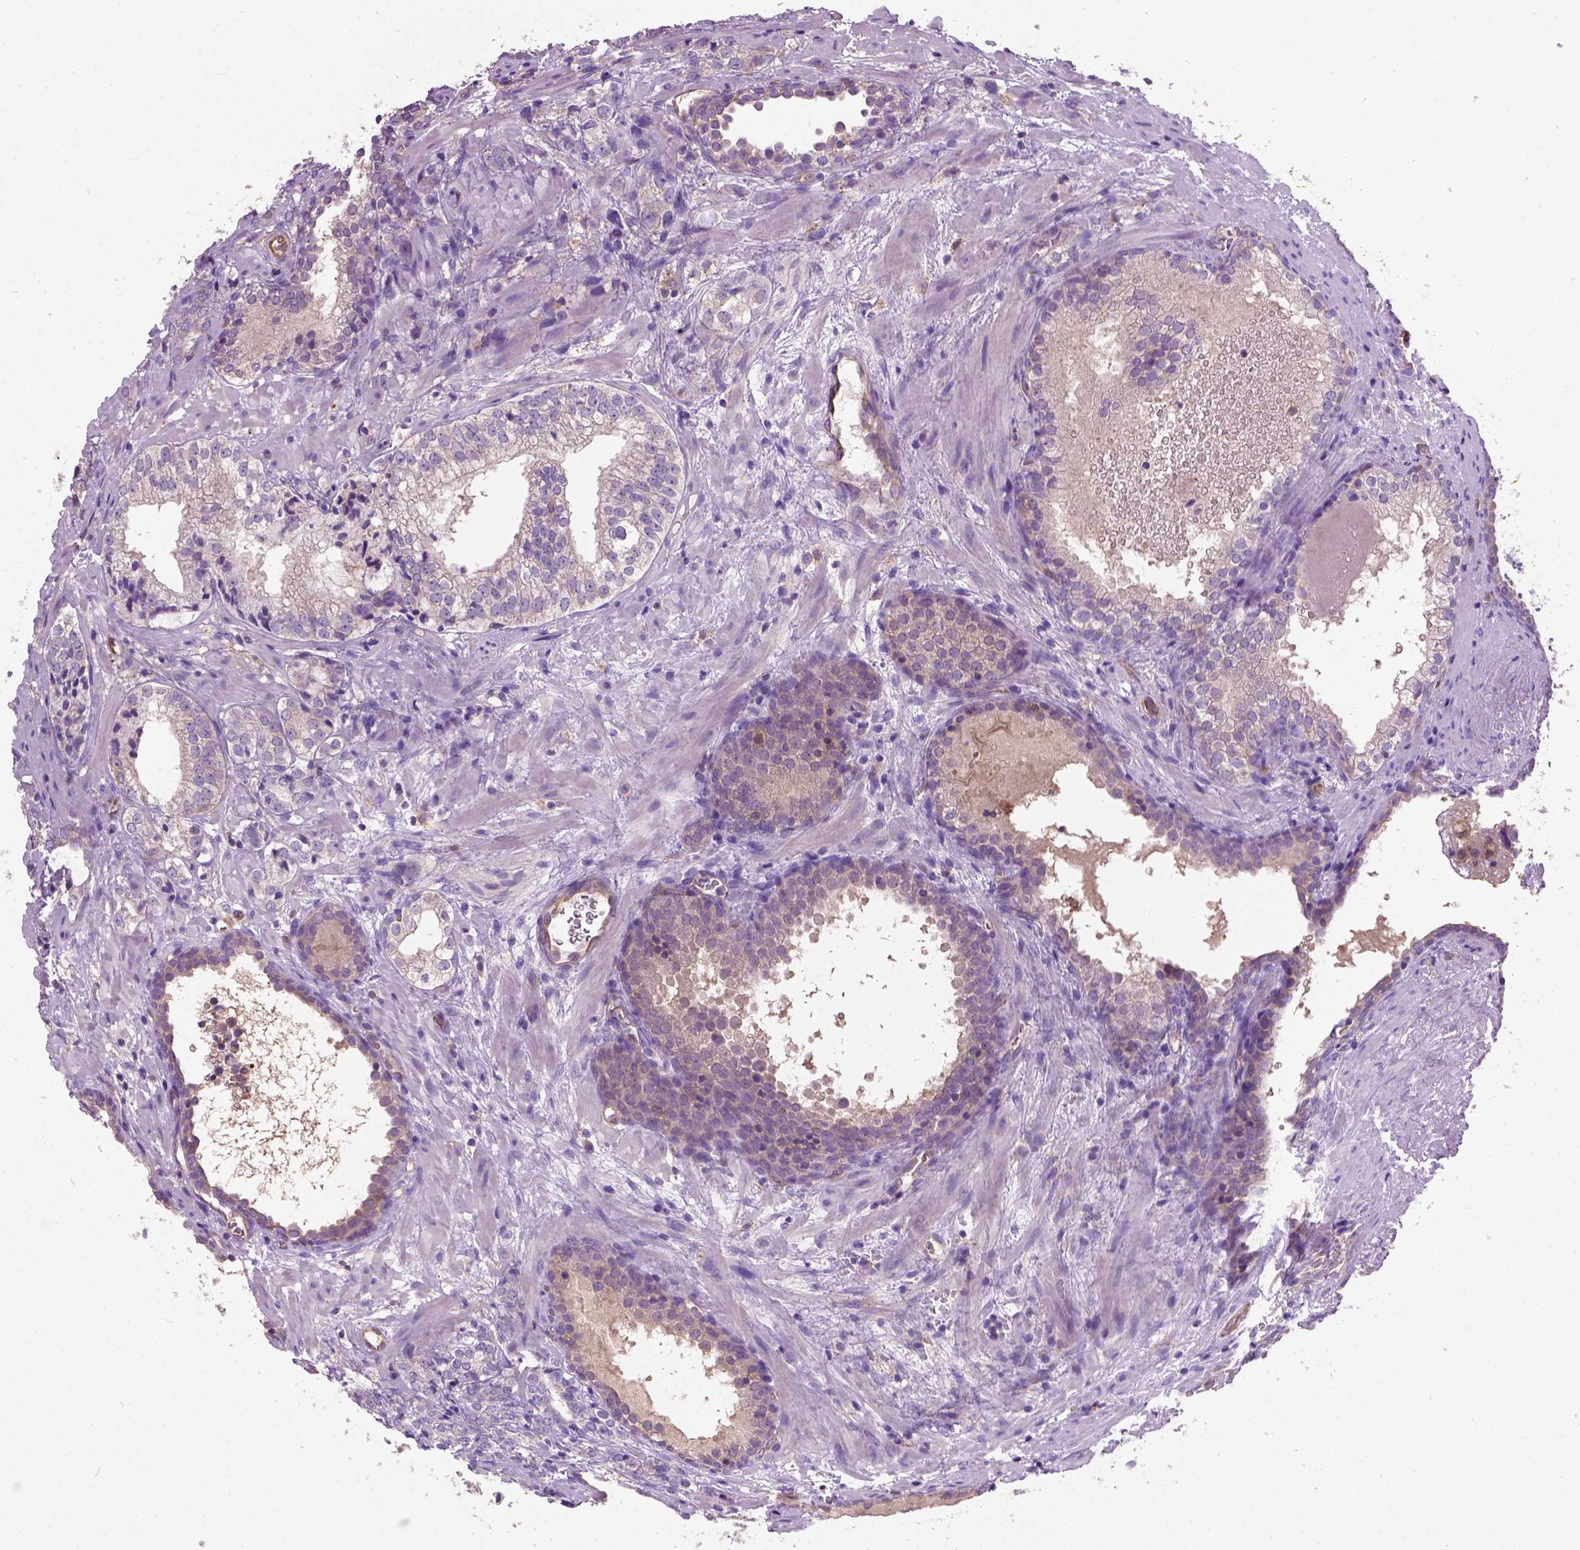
{"staining": {"intensity": "weak", "quantity": "<25%", "location": "cytoplasmic/membranous"}, "tissue": "prostate cancer", "cell_type": "Tumor cells", "image_type": "cancer", "snomed": [{"axis": "morphology", "description": "Adenocarcinoma, NOS"}, {"axis": "topography", "description": "Prostate and seminal vesicle, NOS"}], "caption": "DAB (3,3'-diaminobenzidine) immunohistochemical staining of prostate adenocarcinoma exhibits no significant expression in tumor cells.", "gene": "SEMA4F", "patient": {"sex": "male", "age": 63}}